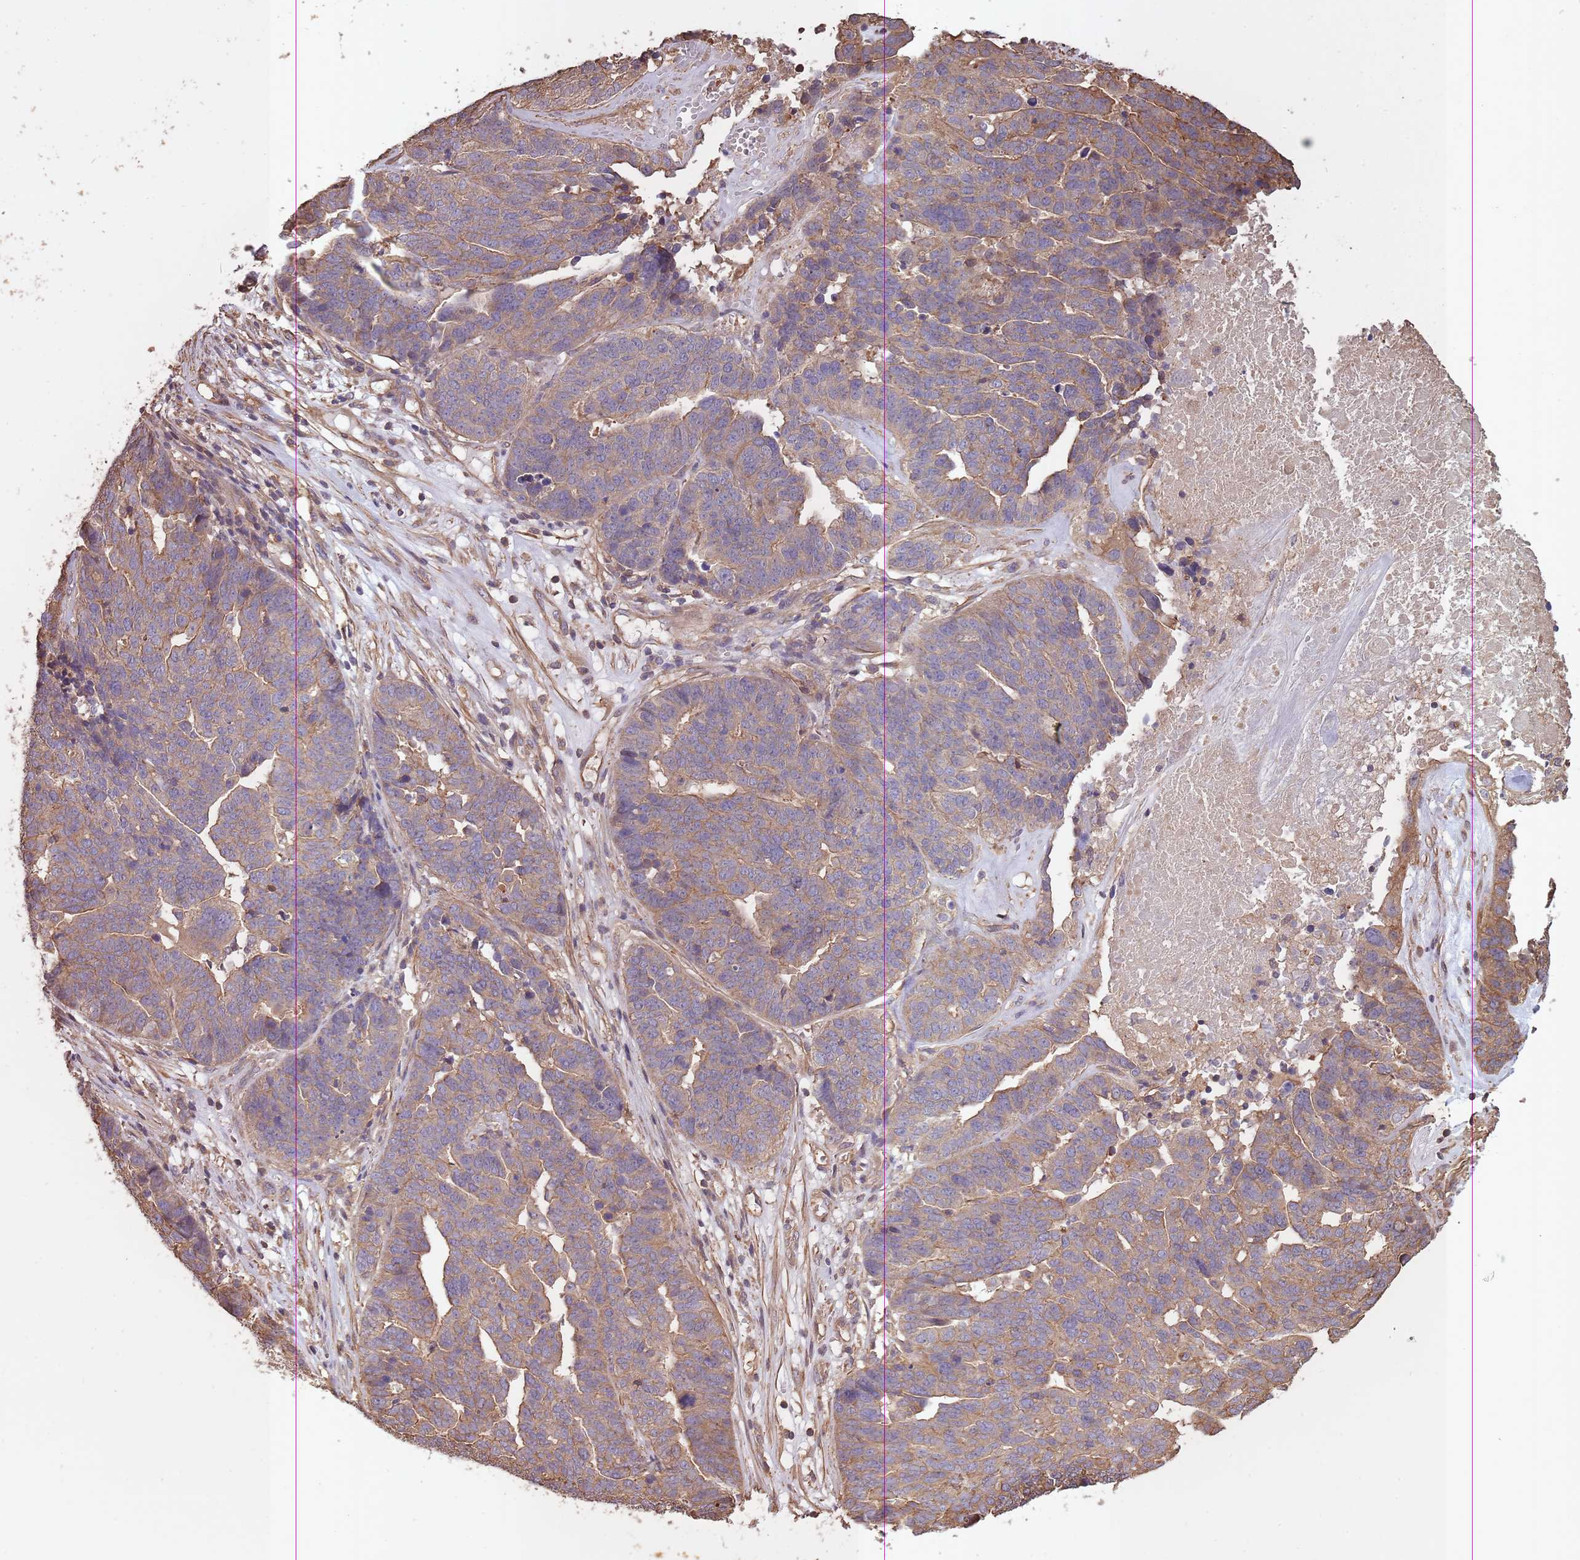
{"staining": {"intensity": "moderate", "quantity": ">75%", "location": "cytoplasmic/membranous"}, "tissue": "ovarian cancer", "cell_type": "Tumor cells", "image_type": "cancer", "snomed": [{"axis": "morphology", "description": "Cystadenocarcinoma, serous, NOS"}, {"axis": "topography", "description": "Ovary"}], "caption": "Immunohistochemistry (IHC) (DAB (3,3'-diaminobenzidine)) staining of serous cystadenocarcinoma (ovarian) demonstrates moderate cytoplasmic/membranous protein positivity in approximately >75% of tumor cells. (DAB (3,3'-diaminobenzidine) = brown stain, brightfield microscopy at high magnification).", "gene": "ARMH3", "patient": {"sex": "female", "age": 59}}